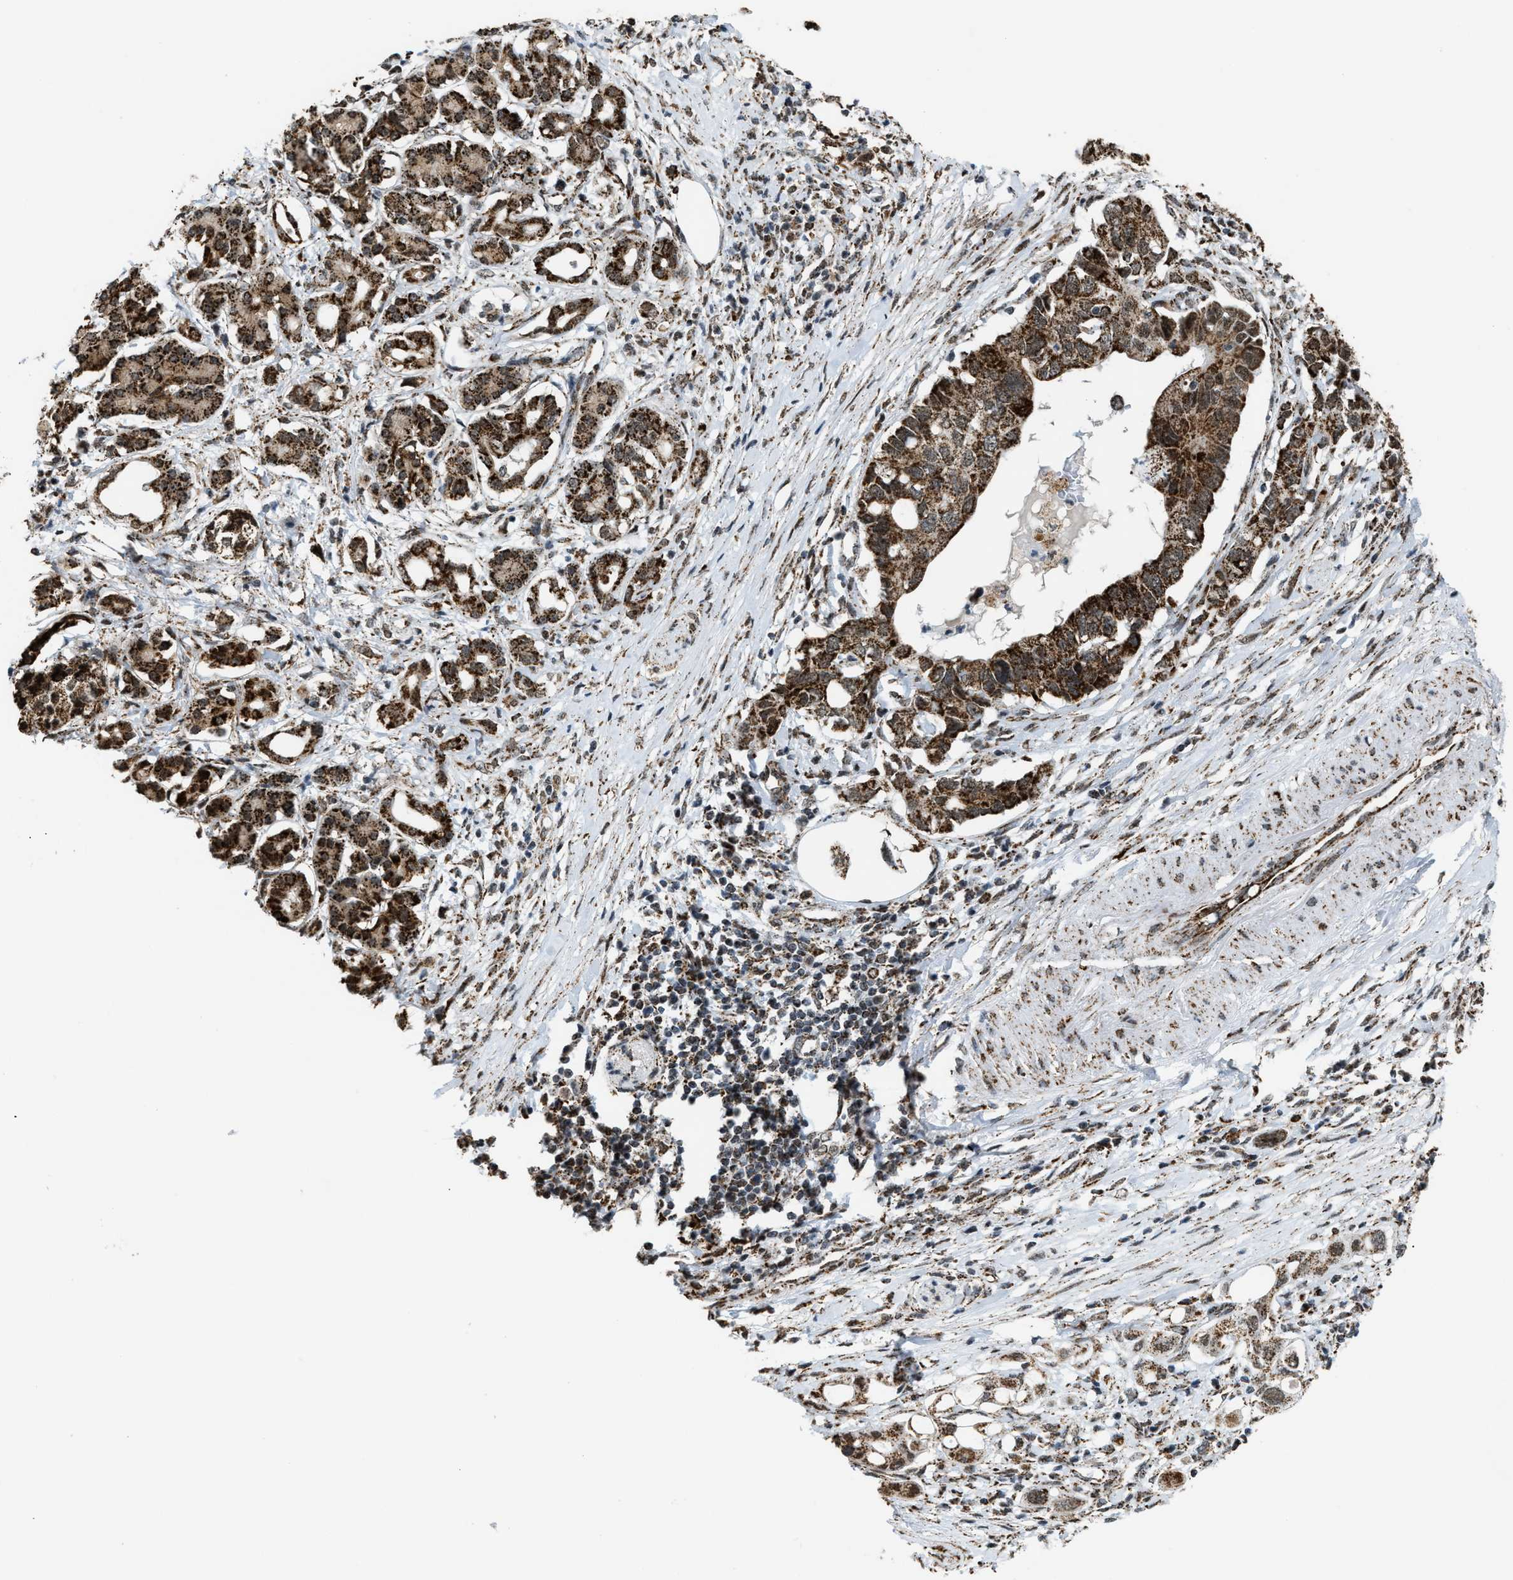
{"staining": {"intensity": "strong", "quantity": ">75%", "location": "cytoplasmic/membranous"}, "tissue": "pancreatic cancer", "cell_type": "Tumor cells", "image_type": "cancer", "snomed": [{"axis": "morphology", "description": "Adenocarcinoma, NOS"}, {"axis": "topography", "description": "Pancreas"}], "caption": "Protein staining exhibits strong cytoplasmic/membranous positivity in approximately >75% of tumor cells in pancreatic cancer. (brown staining indicates protein expression, while blue staining denotes nuclei).", "gene": "HIBADH", "patient": {"sex": "female", "age": 56}}